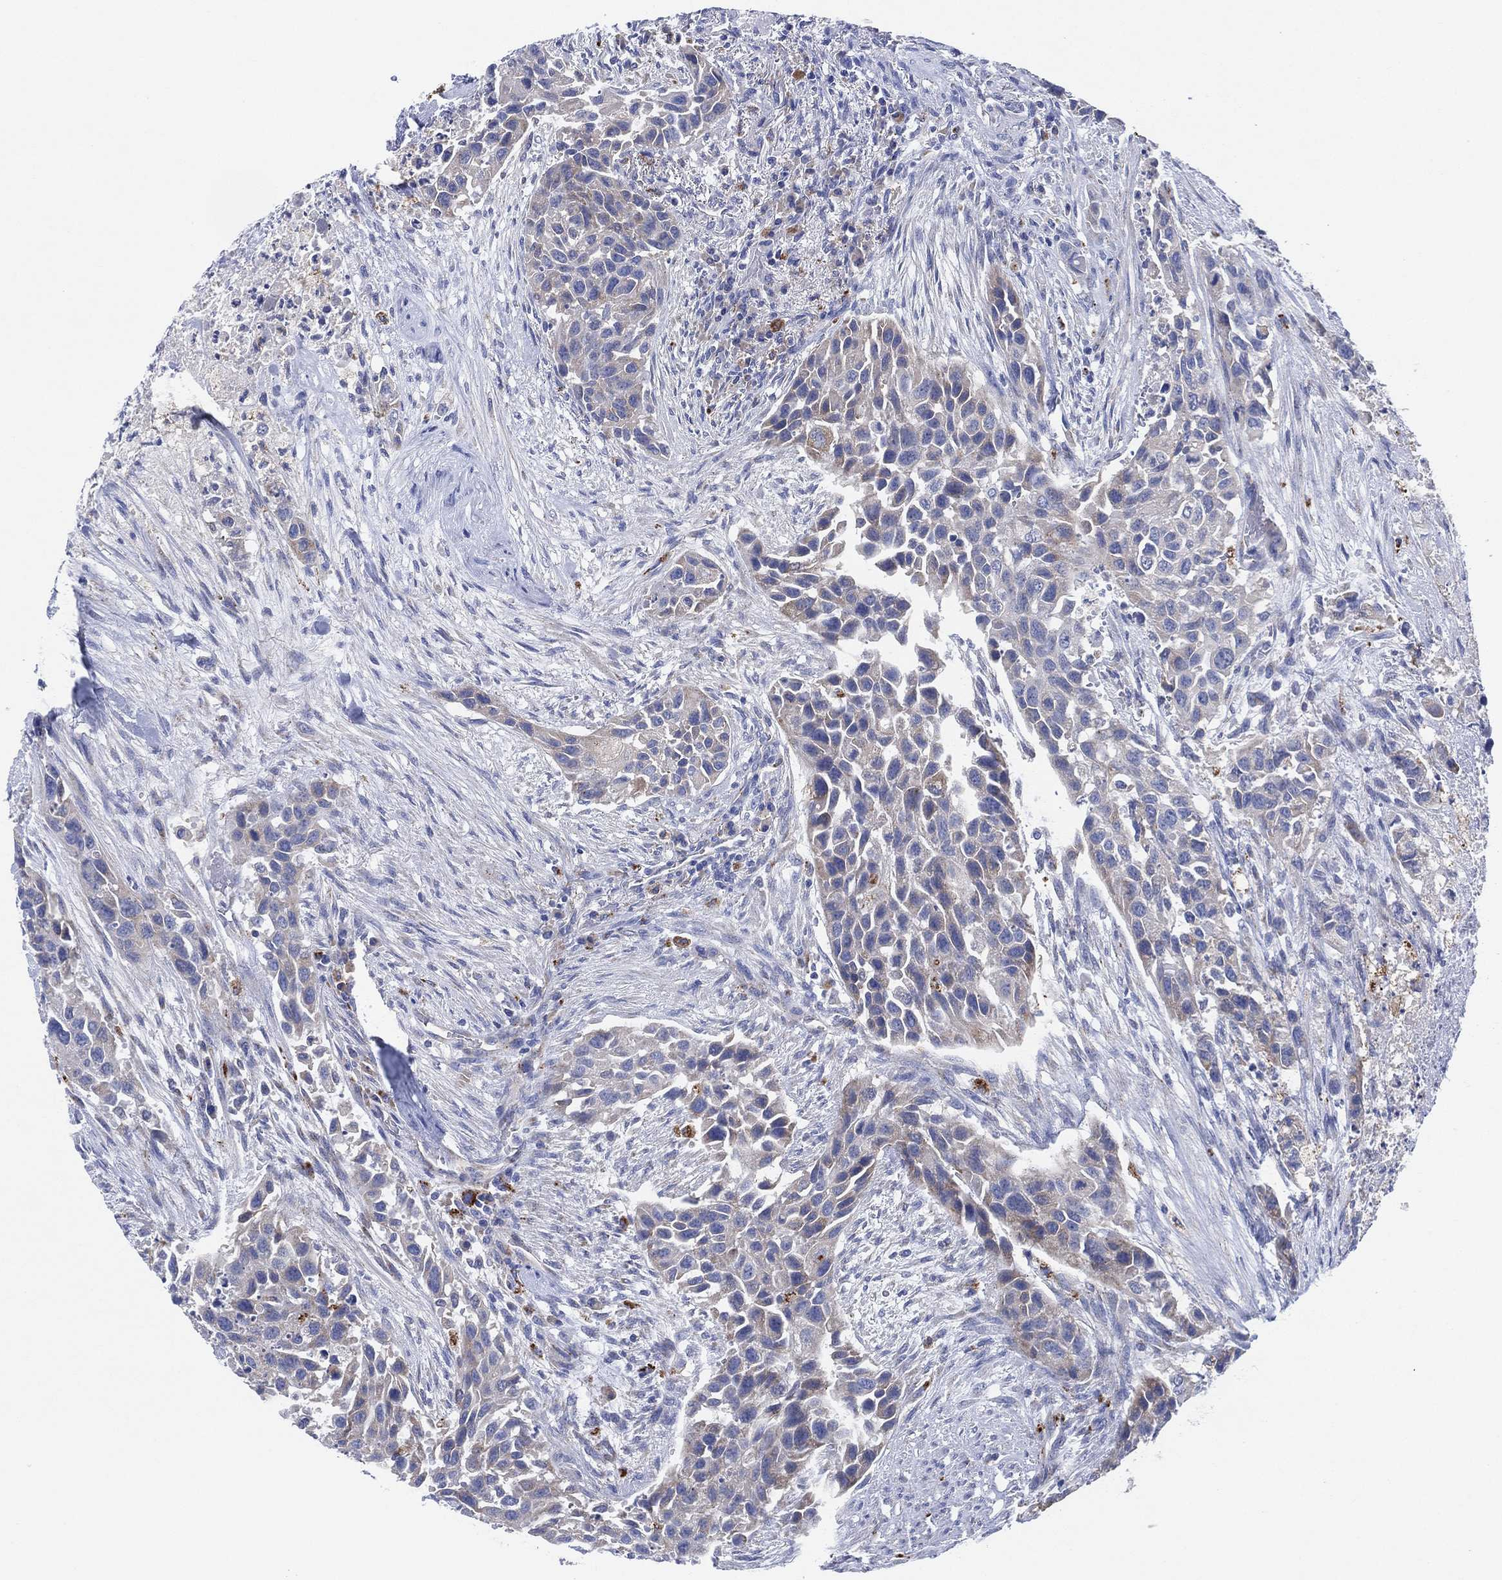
{"staining": {"intensity": "weak", "quantity": "<25%", "location": "cytoplasmic/membranous"}, "tissue": "urothelial cancer", "cell_type": "Tumor cells", "image_type": "cancer", "snomed": [{"axis": "morphology", "description": "Urothelial carcinoma, High grade"}, {"axis": "topography", "description": "Urinary bladder"}], "caption": "Human urothelial cancer stained for a protein using immunohistochemistry (IHC) shows no expression in tumor cells.", "gene": "GALNS", "patient": {"sex": "female", "age": 73}}